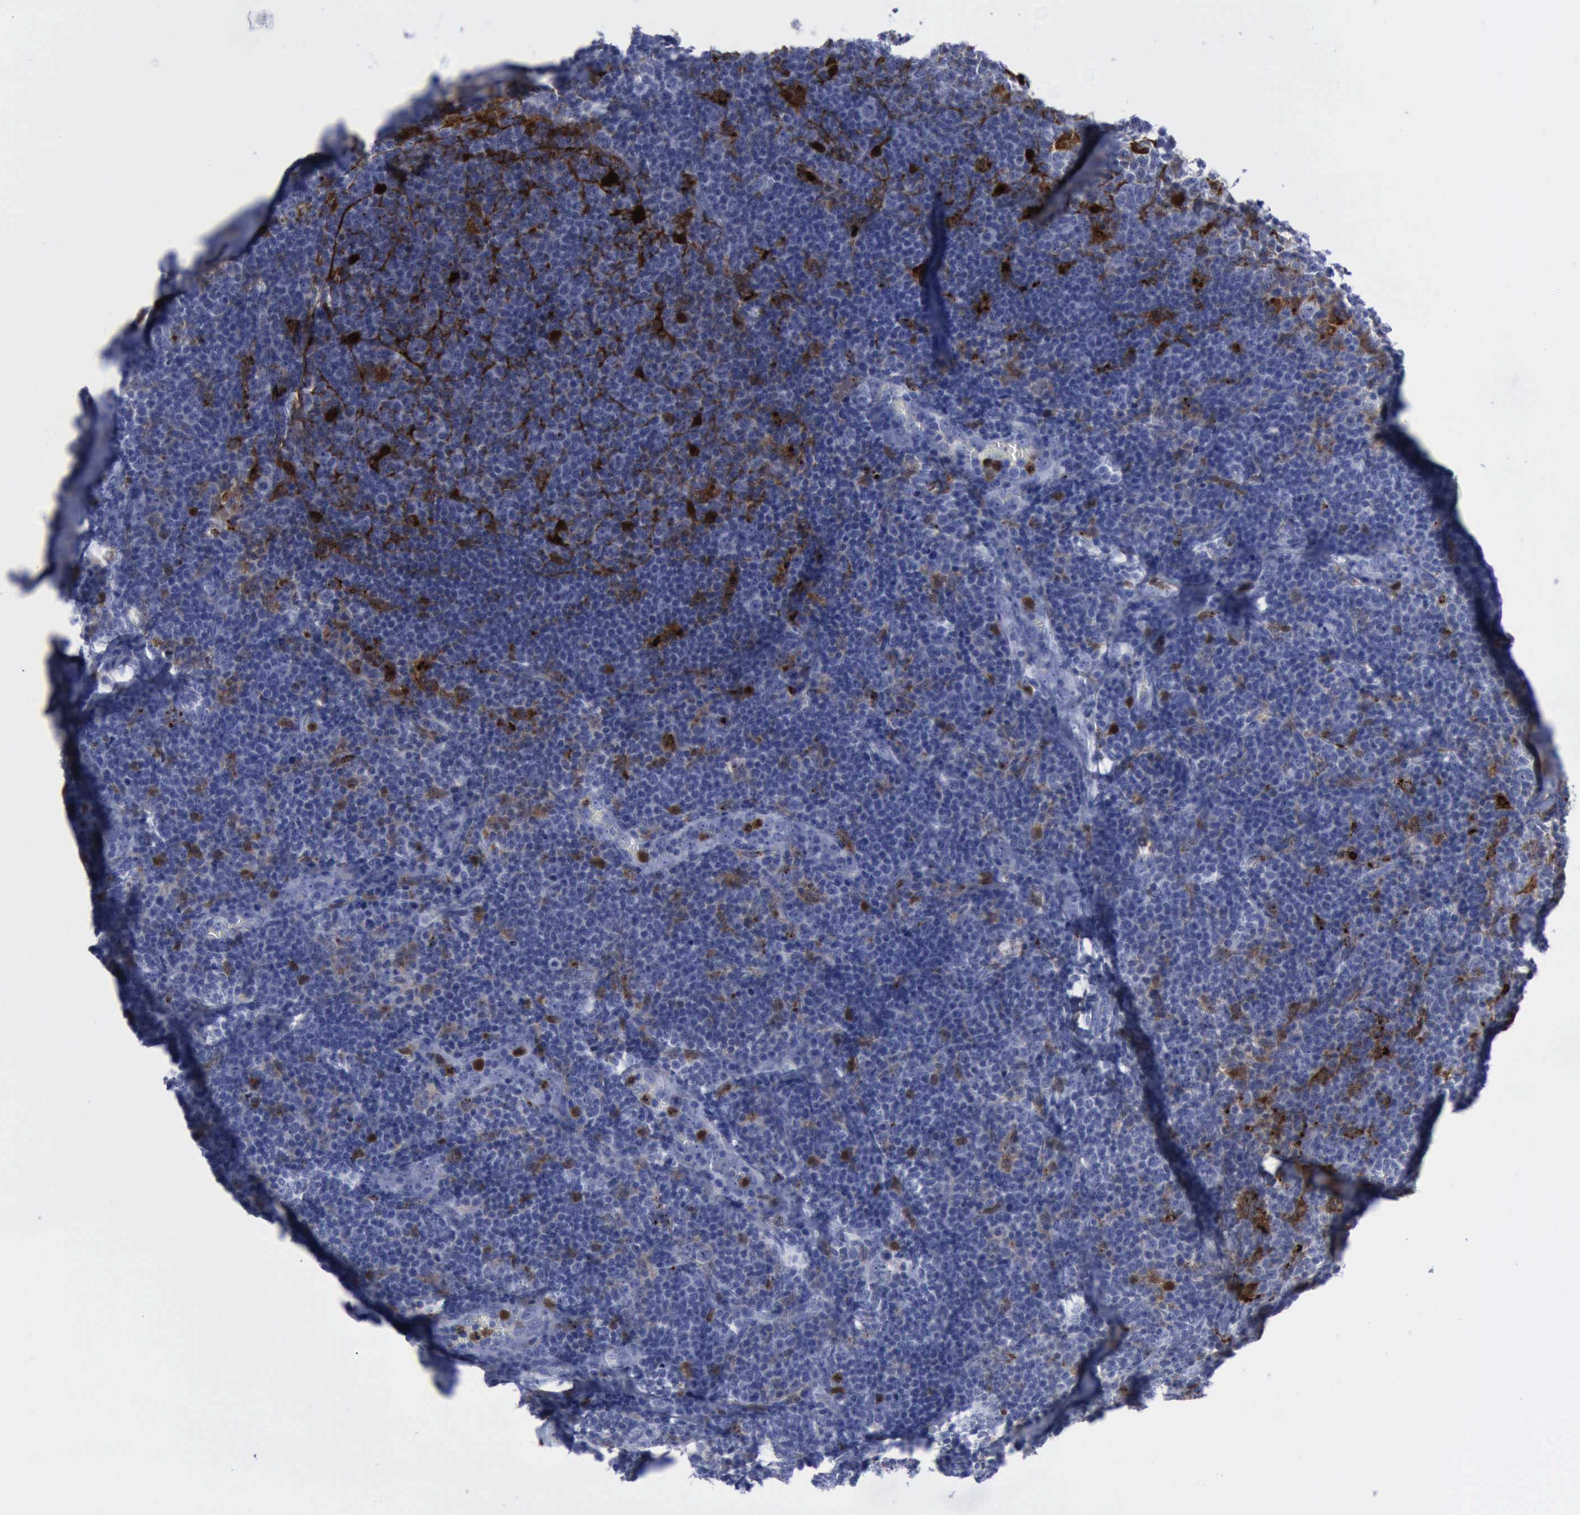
{"staining": {"intensity": "negative", "quantity": "none", "location": "none"}, "tissue": "lymphoma", "cell_type": "Tumor cells", "image_type": "cancer", "snomed": [{"axis": "morphology", "description": "Malignant lymphoma, non-Hodgkin's type, Low grade"}, {"axis": "topography", "description": "Lymph node"}], "caption": "Immunohistochemical staining of low-grade malignant lymphoma, non-Hodgkin's type shows no significant expression in tumor cells. The staining is performed using DAB brown chromogen with nuclei counter-stained in using hematoxylin.", "gene": "CSTA", "patient": {"sex": "male", "age": 74}}